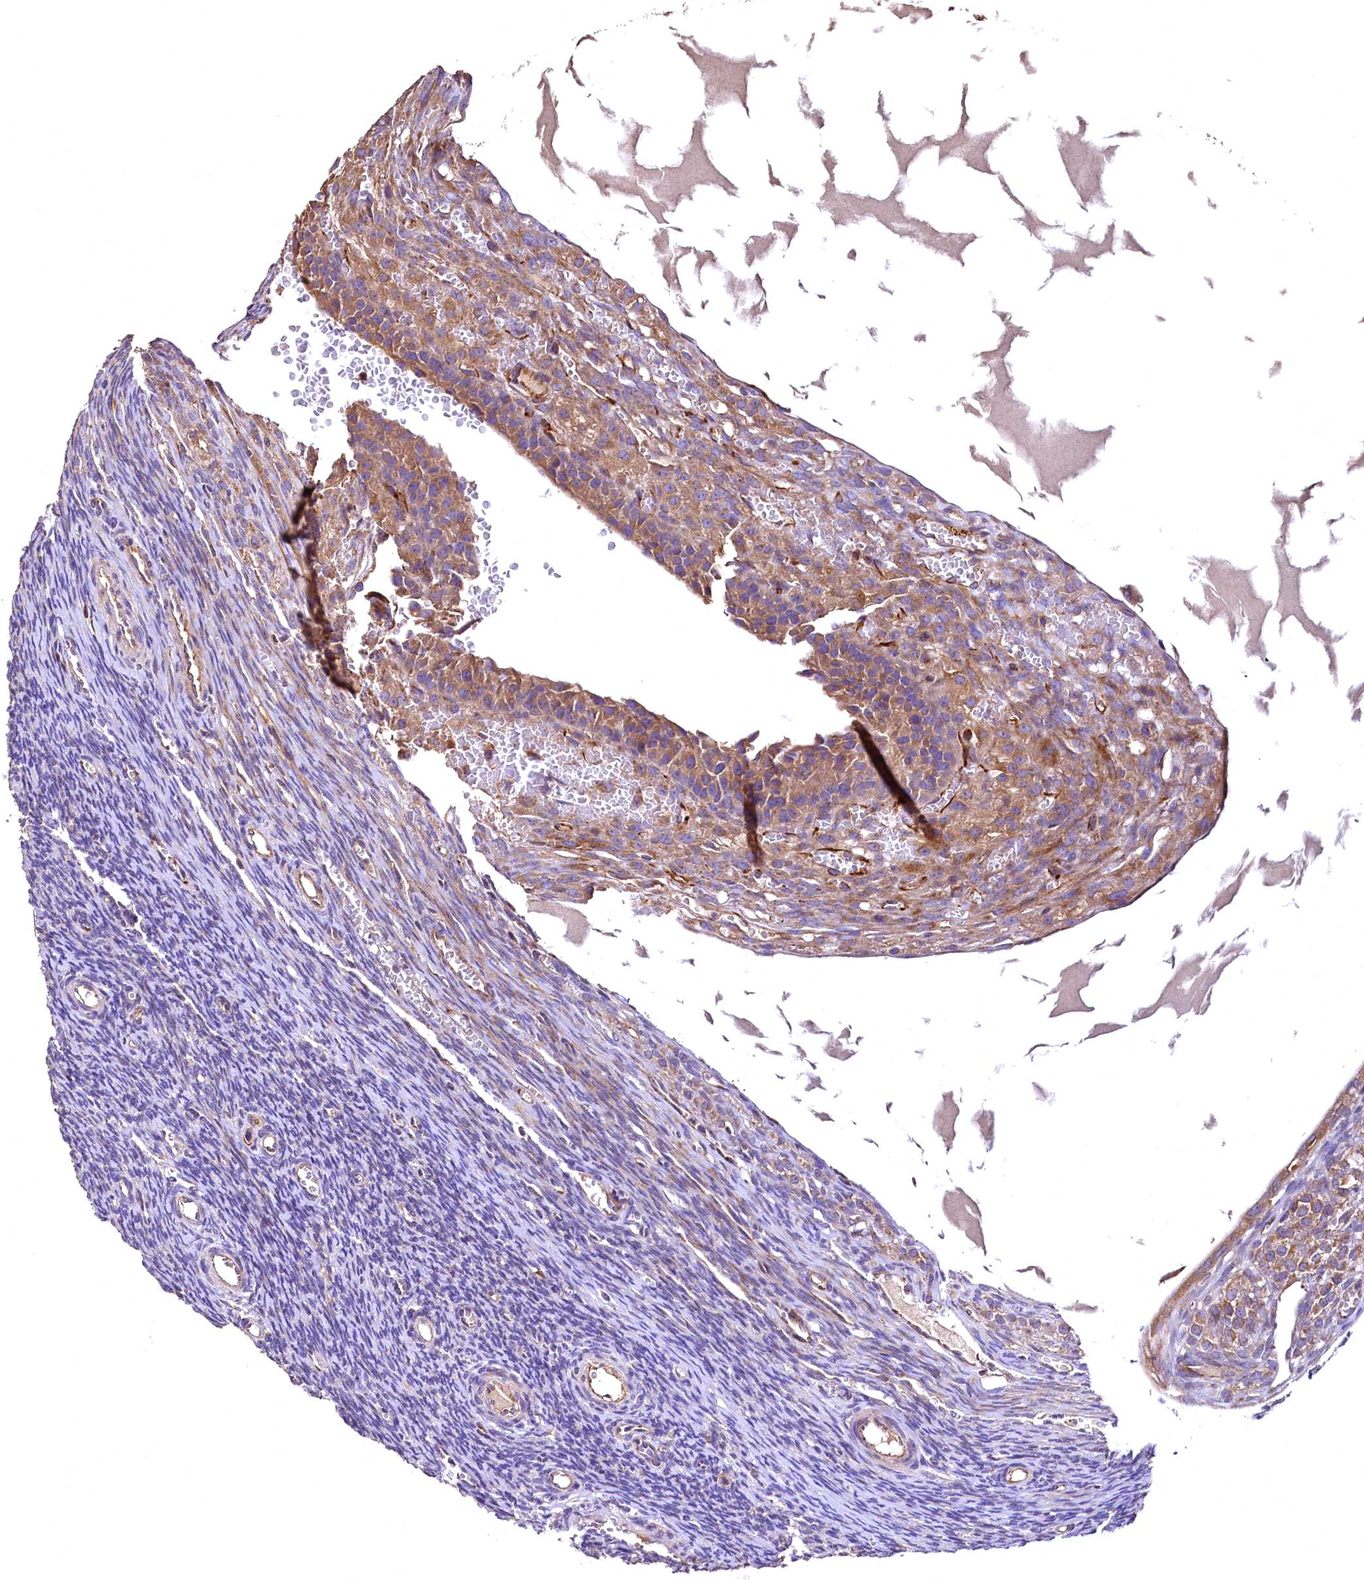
{"staining": {"intensity": "negative", "quantity": "none", "location": "none"}, "tissue": "ovary", "cell_type": "Ovarian stroma cells", "image_type": "normal", "snomed": [{"axis": "morphology", "description": "Normal tissue, NOS"}, {"axis": "topography", "description": "Ovary"}], "caption": "Immunohistochemistry (IHC) of unremarkable human ovary demonstrates no expression in ovarian stroma cells.", "gene": "RASSF1", "patient": {"sex": "female", "age": 39}}